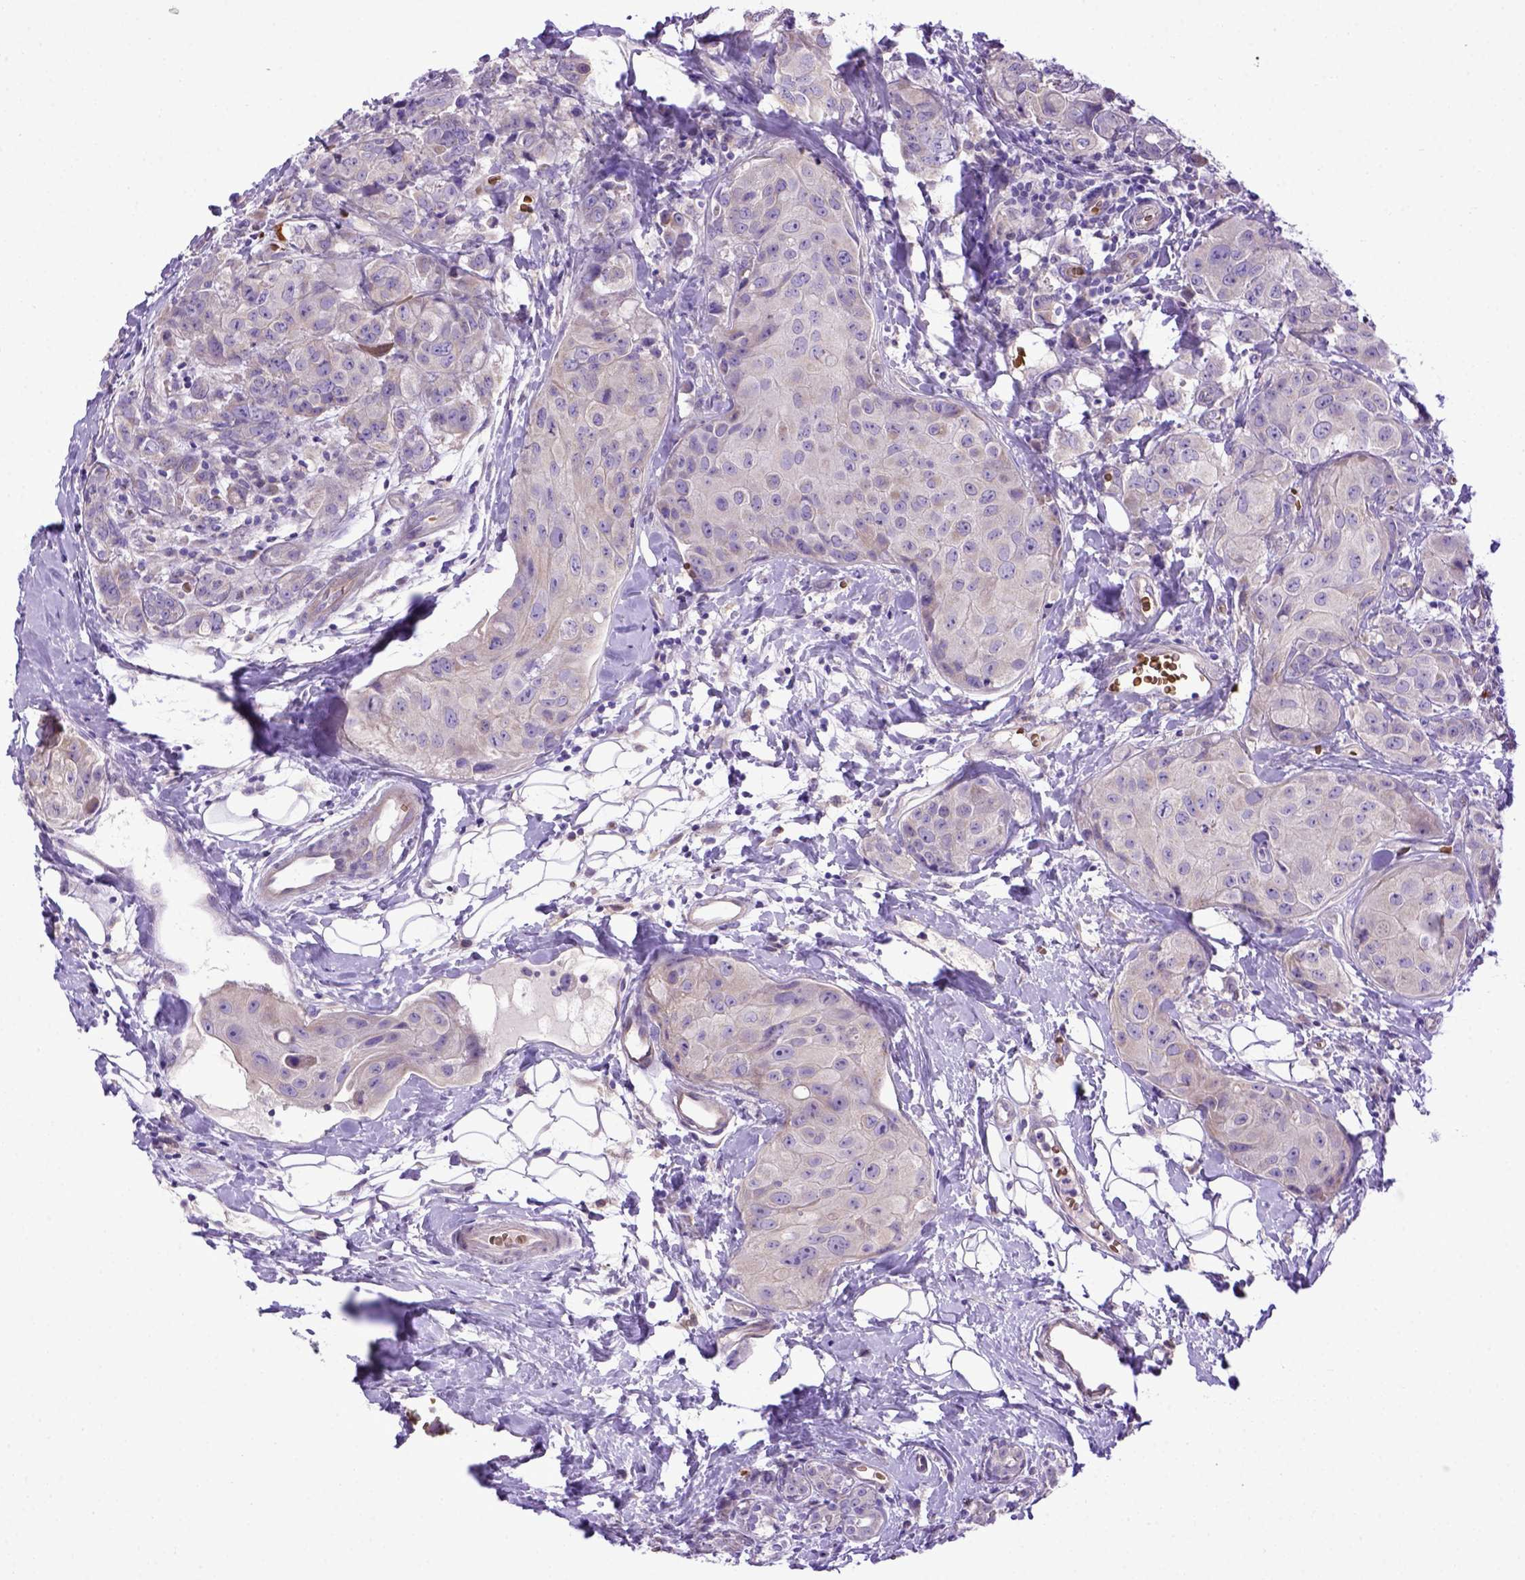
{"staining": {"intensity": "negative", "quantity": "none", "location": "none"}, "tissue": "breast cancer", "cell_type": "Tumor cells", "image_type": "cancer", "snomed": [{"axis": "morphology", "description": "Duct carcinoma"}, {"axis": "topography", "description": "Breast"}], "caption": "A photomicrograph of intraductal carcinoma (breast) stained for a protein reveals no brown staining in tumor cells. (DAB immunohistochemistry (IHC), high magnification).", "gene": "ADAM12", "patient": {"sex": "female", "age": 43}}